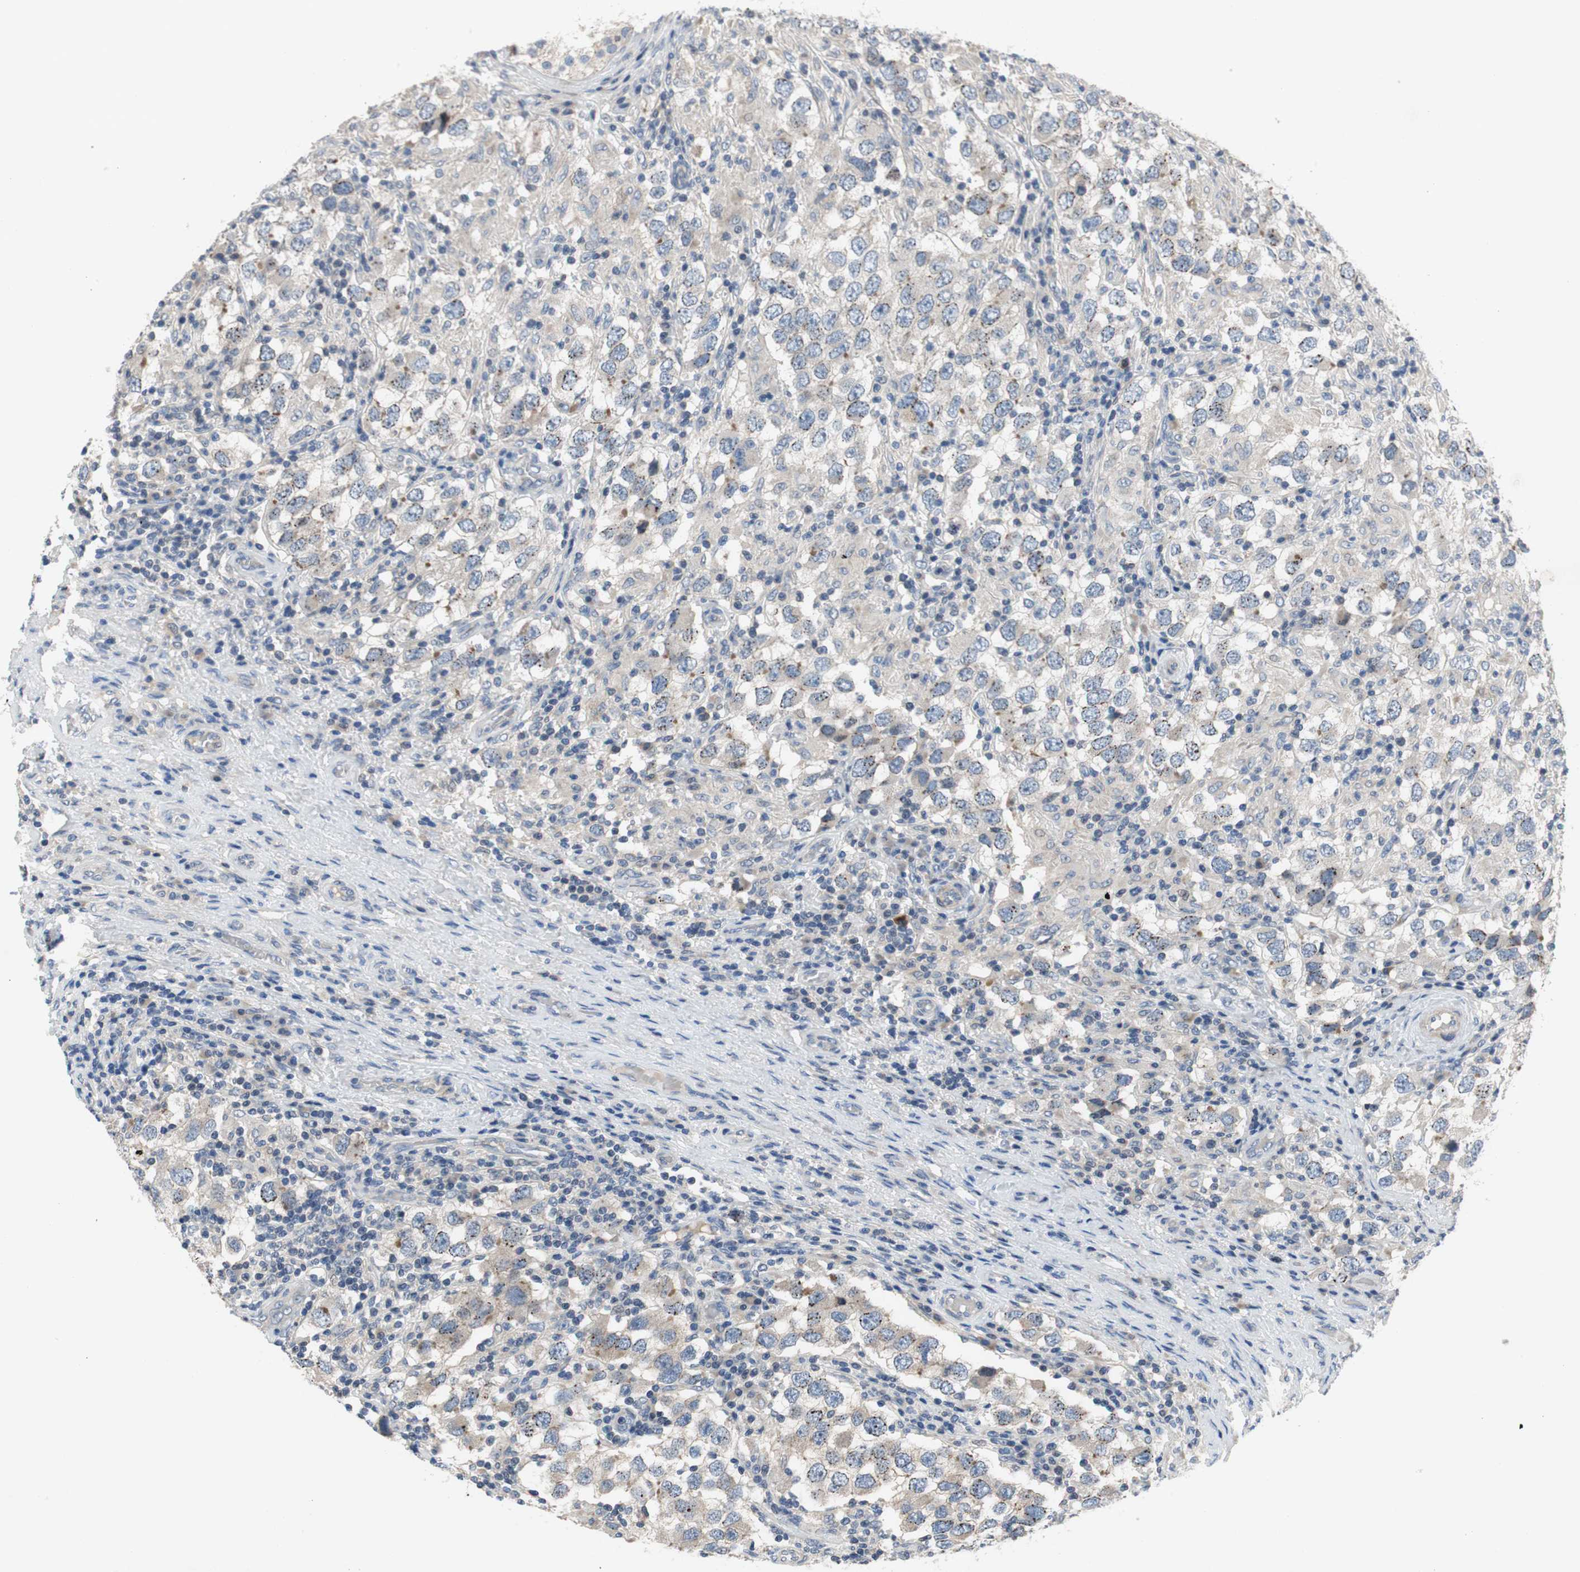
{"staining": {"intensity": "moderate", "quantity": "<25%", "location": "nuclear"}, "tissue": "testis cancer", "cell_type": "Tumor cells", "image_type": "cancer", "snomed": [{"axis": "morphology", "description": "Carcinoma, Embryonal, NOS"}, {"axis": "topography", "description": "Testis"}], "caption": "Protein staining of testis cancer tissue exhibits moderate nuclear staining in approximately <25% of tumor cells.", "gene": "TACR3", "patient": {"sex": "male", "age": 21}}